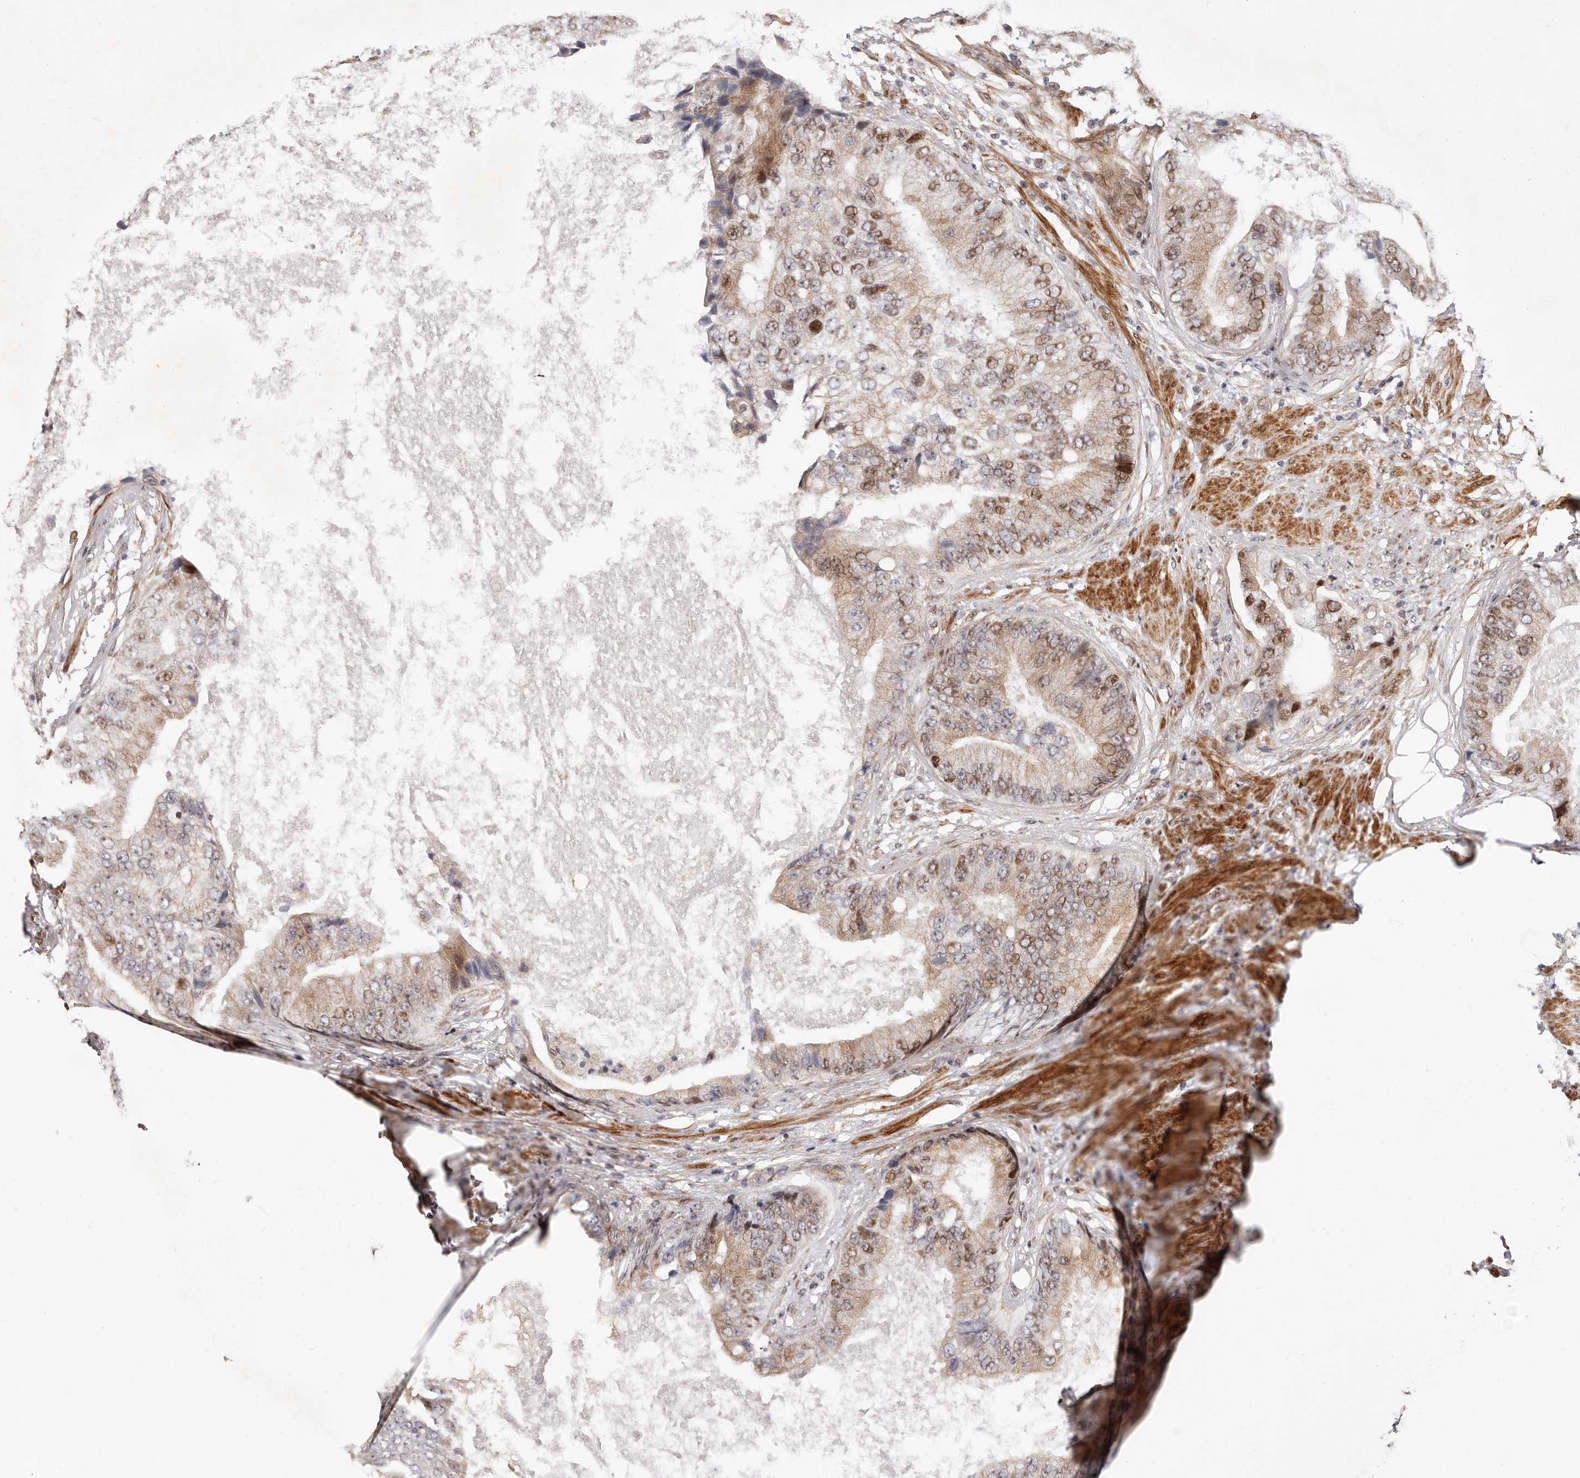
{"staining": {"intensity": "moderate", "quantity": ">75%", "location": "cytoplasmic/membranous,nuclear"}, "tissue": "prostate cancer", "cell_type": "Tumor cells", "image_type": "cancer", "snomed": [{"axis": "morphology", "description": "Adenocarcinoma, High grade"}, {"axis": "topography", "description": "Prostate"}], "caption": "A medium amount of moderate cytoplasmic/membranous and nuclear staining is seen in approximately >75% of tumor cells in prostate cancer tissue.", "gene": "EPHX3", "patient": {"sex": "male", "age": 70}}